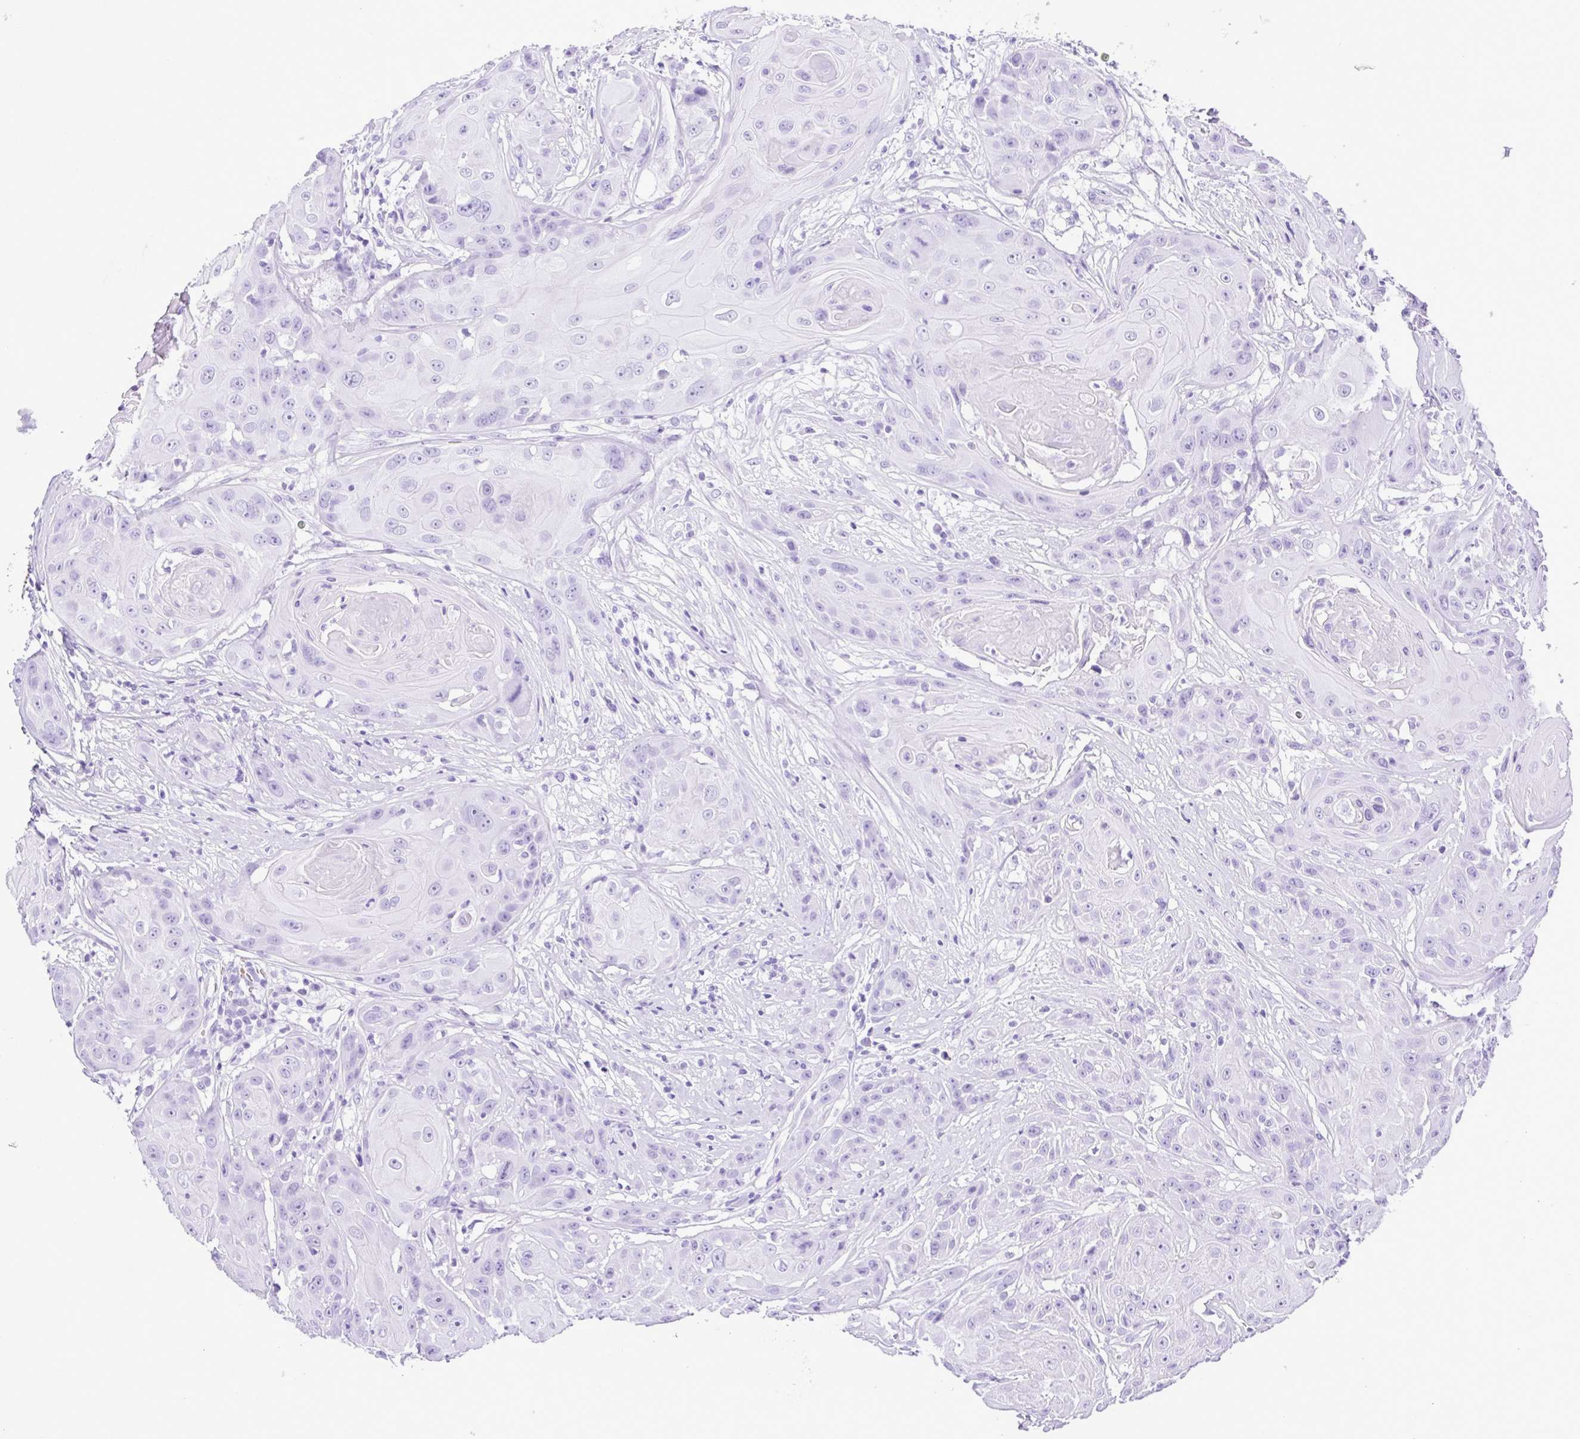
{"staining": {"intensity": "negative", "quantity": "none", "location": "none"}, "tissue": "head and neck cancer", "cell_type": "Tumor cells", "image_type": "cancer", "snomed": [{"axis": "morphology", "description": "Squamous cell carcinoma, NOS"}, {"axis": "topography", "description": "Skin"}, {"axis": "topography", "description": "Head-Neck"}], "caption": "Immunohistochemical staining of human squamous cell carcinoma (head and neck) reveals no significant positivity in tumor cells. (DAB (3,3'-diaminobenzidine) IHC visualized using brightfield microscopy, high magnification).", "gene": "SYT1", "patient": {"sex": "male", "age": 80}}